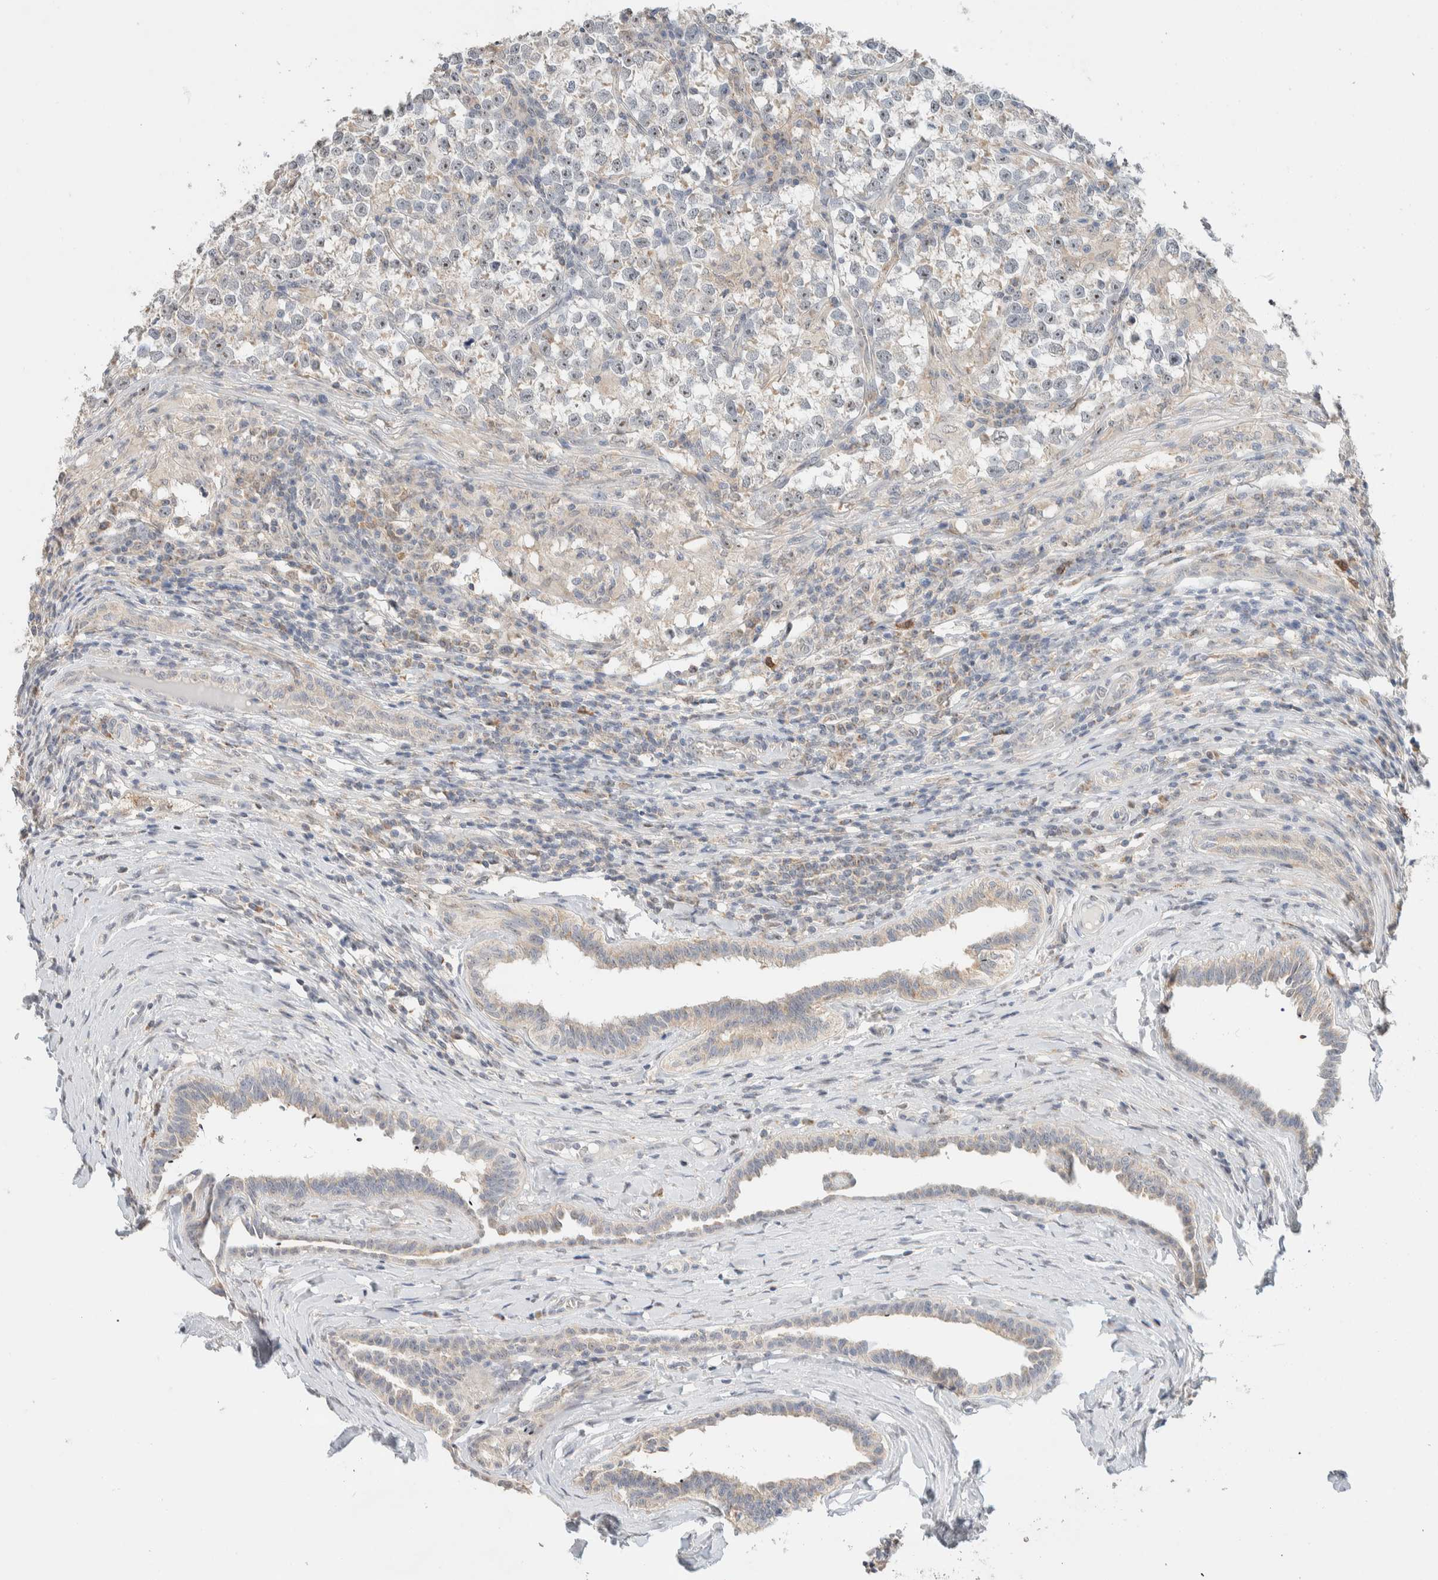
{"staining": {"intensity": "negative", "quantity": "none", "location": "none"}, "tissue": "testis cancer", "cell_type": "Tumor cells", "image_type": "cancer", "snomed": [{"axis": "morphology", "description": "Normal tissue, NOS"}, {"axis": "morphology", "description": "Seminoma, NOS"}, {"axis": "topography", "description": "Testis"}], "caption": "Immunohistochemistry of human testis seminoma reveals no positivity in tumor cells. (DAB (3,3'-diaminobenzidine) IHC visualized using brightfield microscopy, high magnification).", "gene": "HDHD3", "patient": {"sex": "male", "age": 43}}